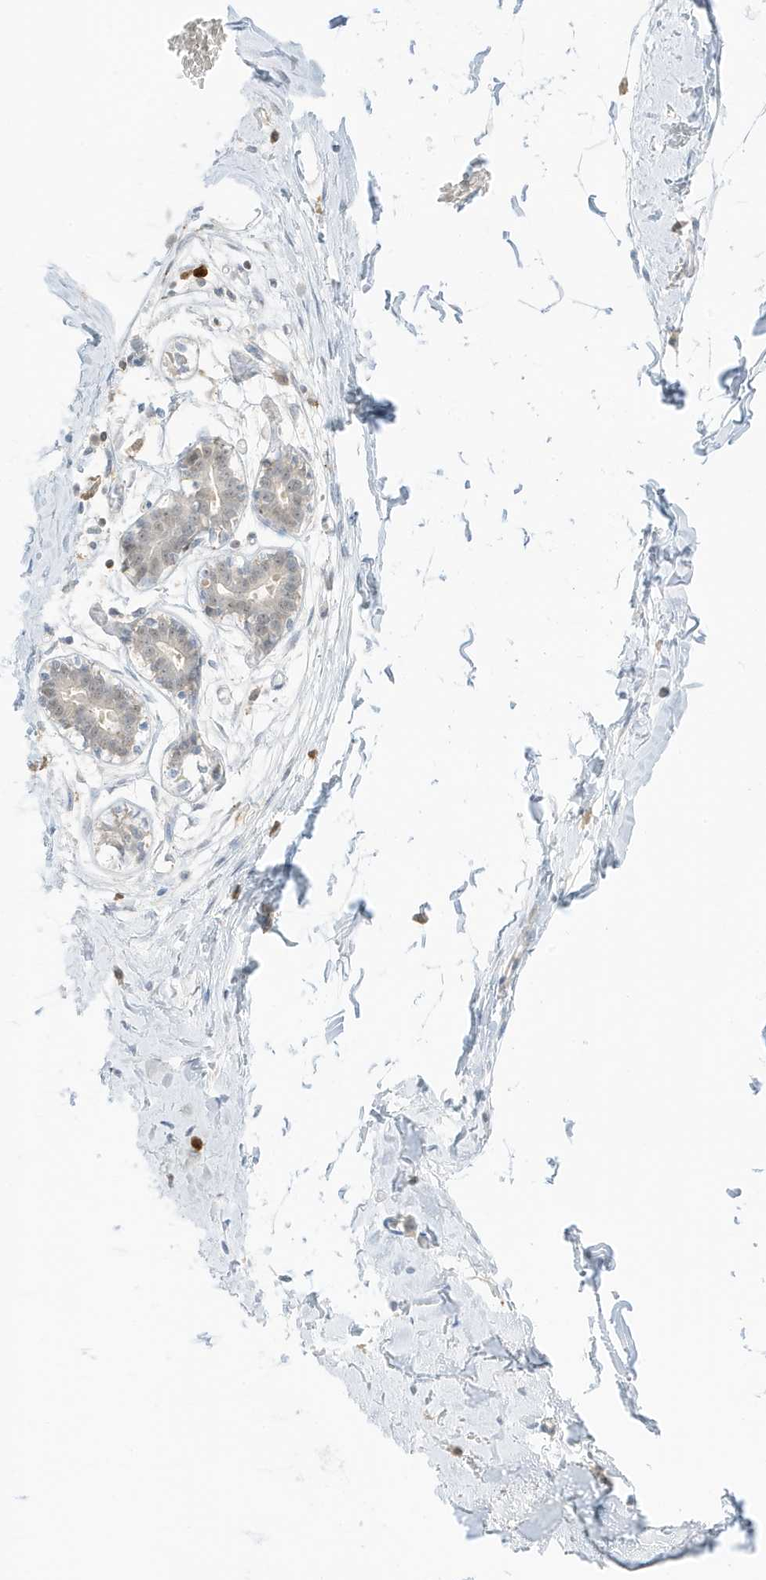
{"staining": {"intensity": "negative", "quantity": "none", "location": "none"}, "tissue": "breast", "cell_type": "Adipocytes", "image_type": "normal", "snomed": [{"axis": "morphology", "description": "Normal tissue, NOS"}, {"axis": "topography", "description": "Breast"}], "caption": "There is no significant staining in adipocytes of breast. (DAB (3,3'-diaminobenzidine) IHC with hematoxylin counter stain).", "gene": "GCA", "patient": {"sex": "female", "age": 27}}